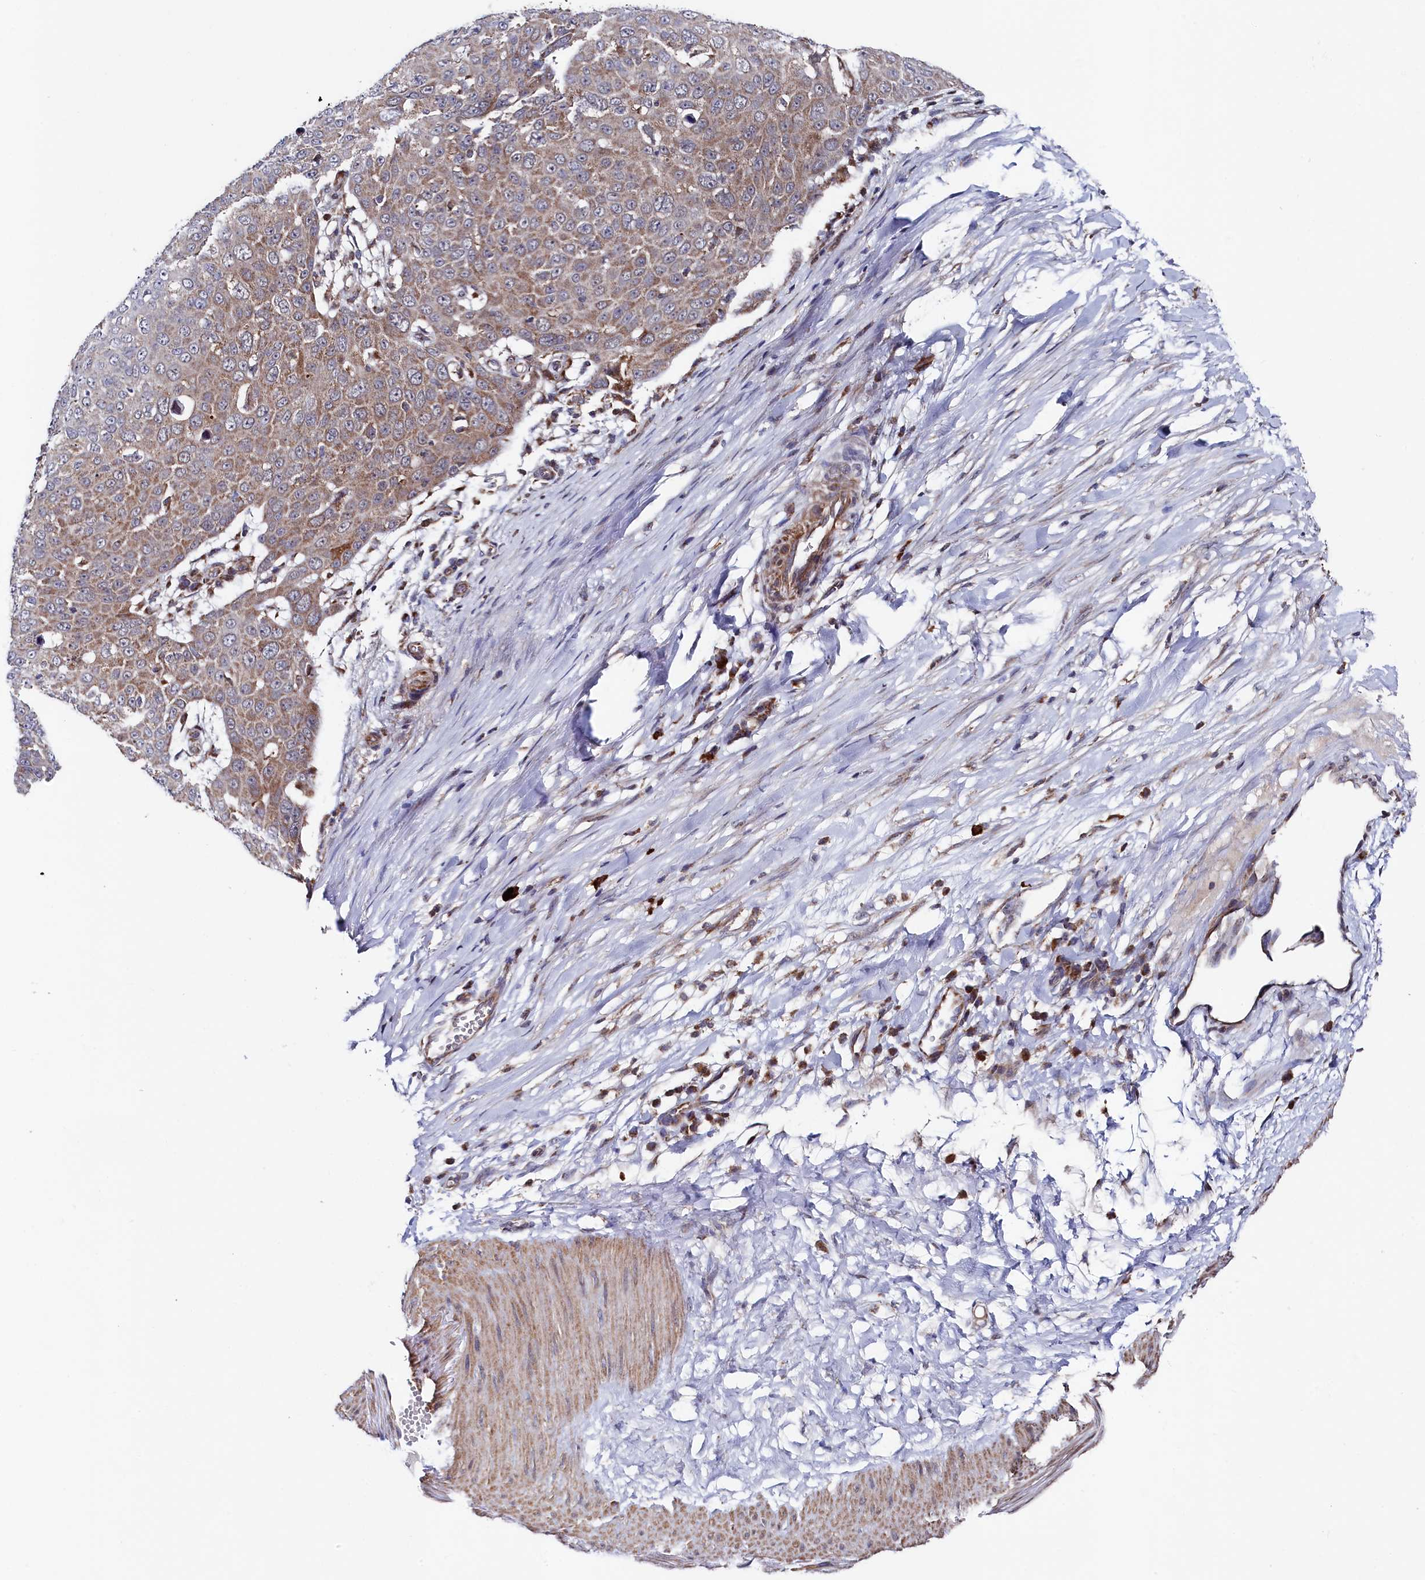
{"staining": {"intensity": "weak", "quantity": "25%-75%", "location": "cytoplasmic/membranous"}, "tissue": "skin cancer", "cell_type": "Tumor cells", "image_type": "cancer", "snomed": [{"axis": "morphology", "description": "Squamous cell carcinoma, NOS"}, {"axis": "topography", "description": "Skin"}], "caption": "A photomicrograph of human squamous cell carcinoma (skin) stained for a protein exhibits weak cytoplasmic/membranous brown staining in tumor cells. Ihc stains the protein in brown and the nuclei are stained blue.", "gene": "CHCHD1", "patient": {"sex": "male", "age": 71}}